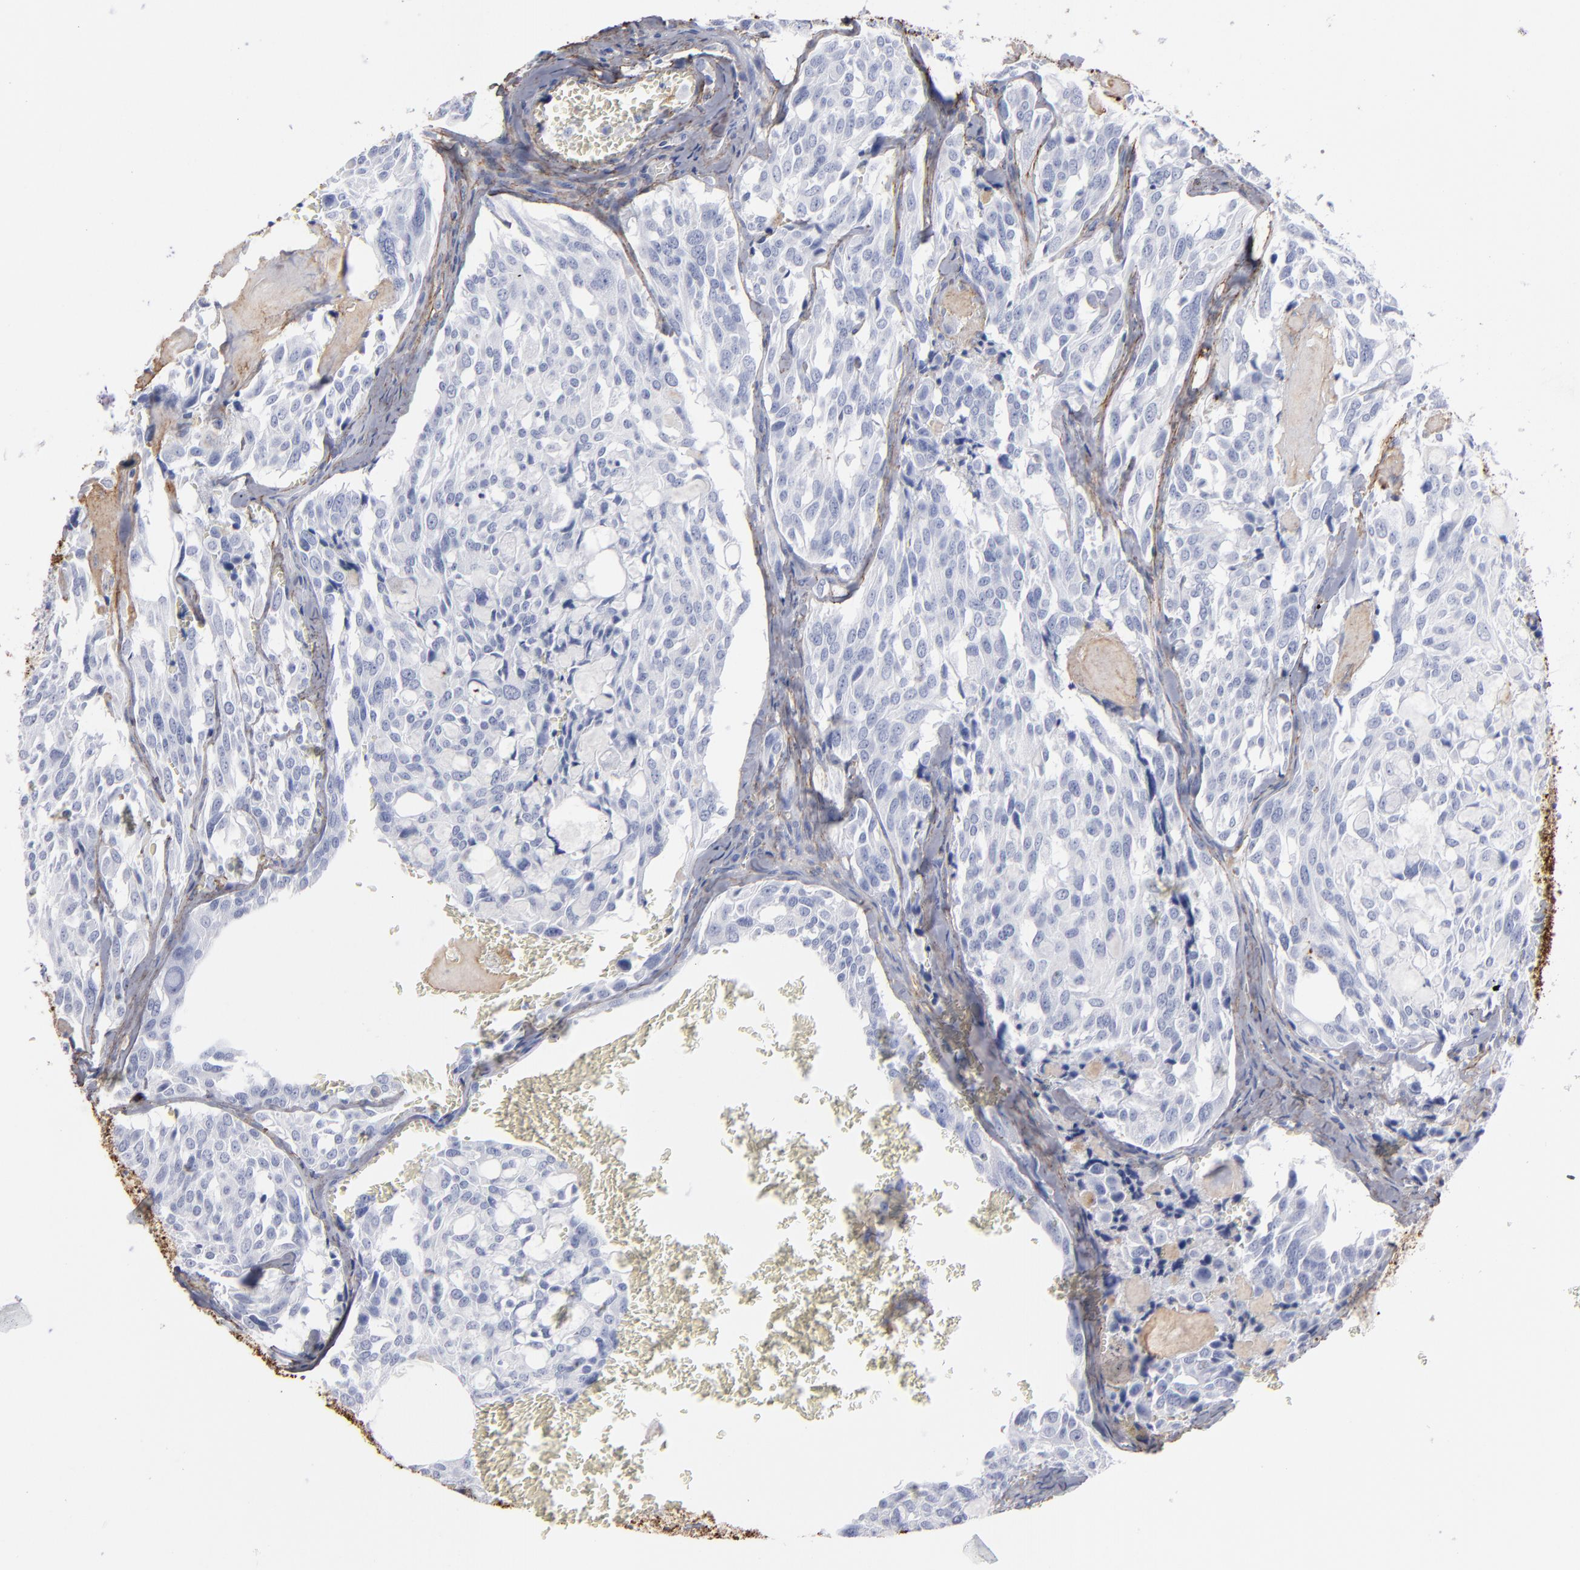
{"staining": {"intensity": "negative", "quantity": "none", "location": "none"}, "tissue": "thyroid cancer", "cell_type": "Tumor cells", "image_type": "cancer", "snomed": [{"axis": "morphology", "description": "Carcinoma, NOS"}, {"axis": "morphology", "description": "Carcinoid, malignant, NOS"}, {"axis": "topography", "description": "Thyroid gland"}], "caption": "Immunohistochemical staining of human malignant carcinoid (thyroid) reveals no significant positivity in tumor cells. Brightfield microscopy of immunohistochemistry (IHC) stained with DAB (3,3'-diaminobenzidine) (brown) and hematoxylin (blue), captured at high magnification.", "gene": "EMILIN1", "patient": {"sex": "male", "age": 33}}